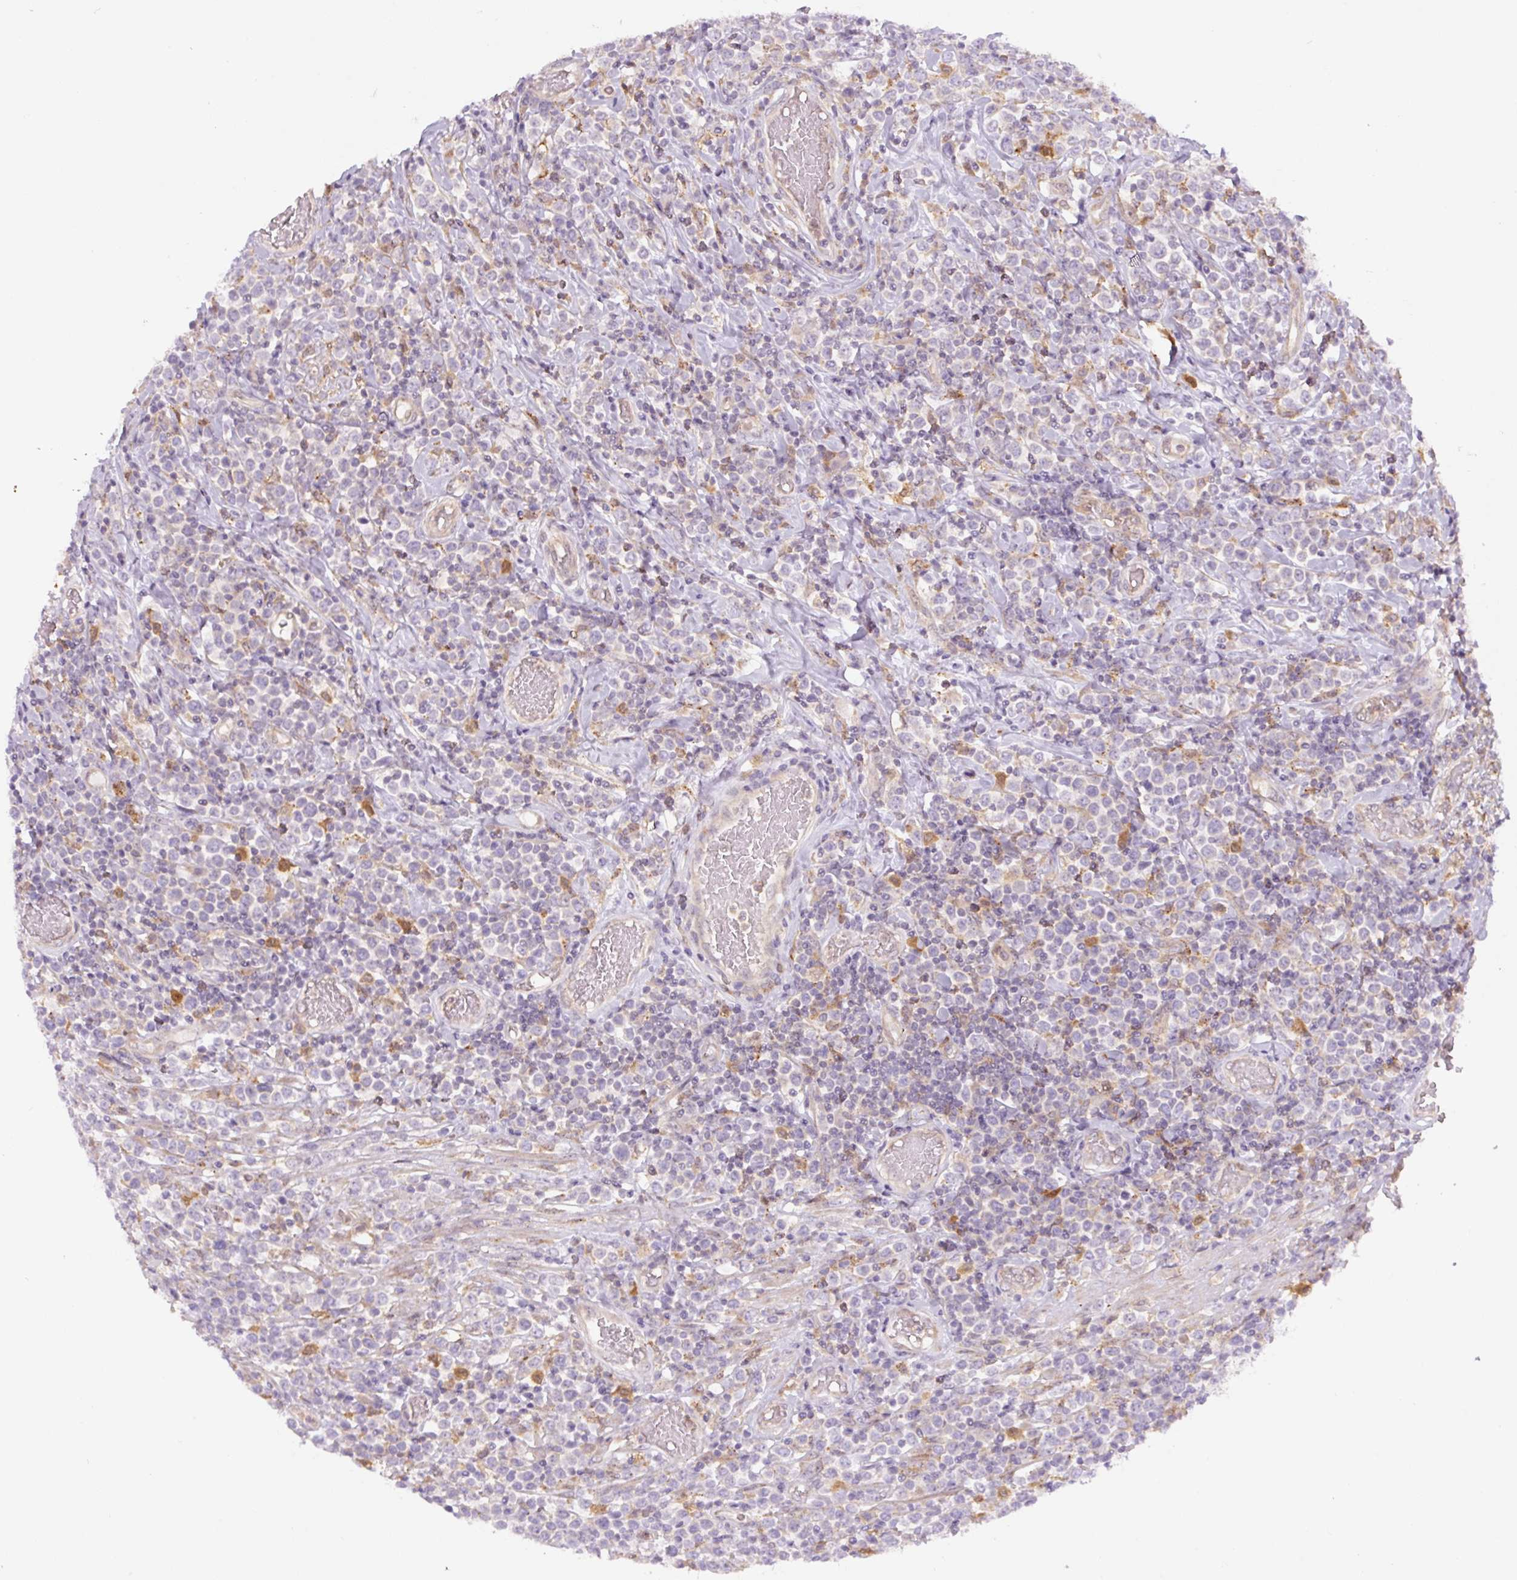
{"staining": {"intensity": "negative", "quantity": "none", "location": "none"}, "tissue": "lymphoma", "cell_type": "Tumor cells", "image_type": "cancer", "snomed": [{"axis": "morphology", "description": "Malignant lymphoma, non-Hodgkin's type, High grade"}, {"axis": "topography", "description": "Soft tissue"}], "caption": "DAB immunohistochemical staining of human lymphoma displays no significant positivity in tumor cells.", "gene": "ZSWIM7", "patient": {"sex": "female", "age": 56}}